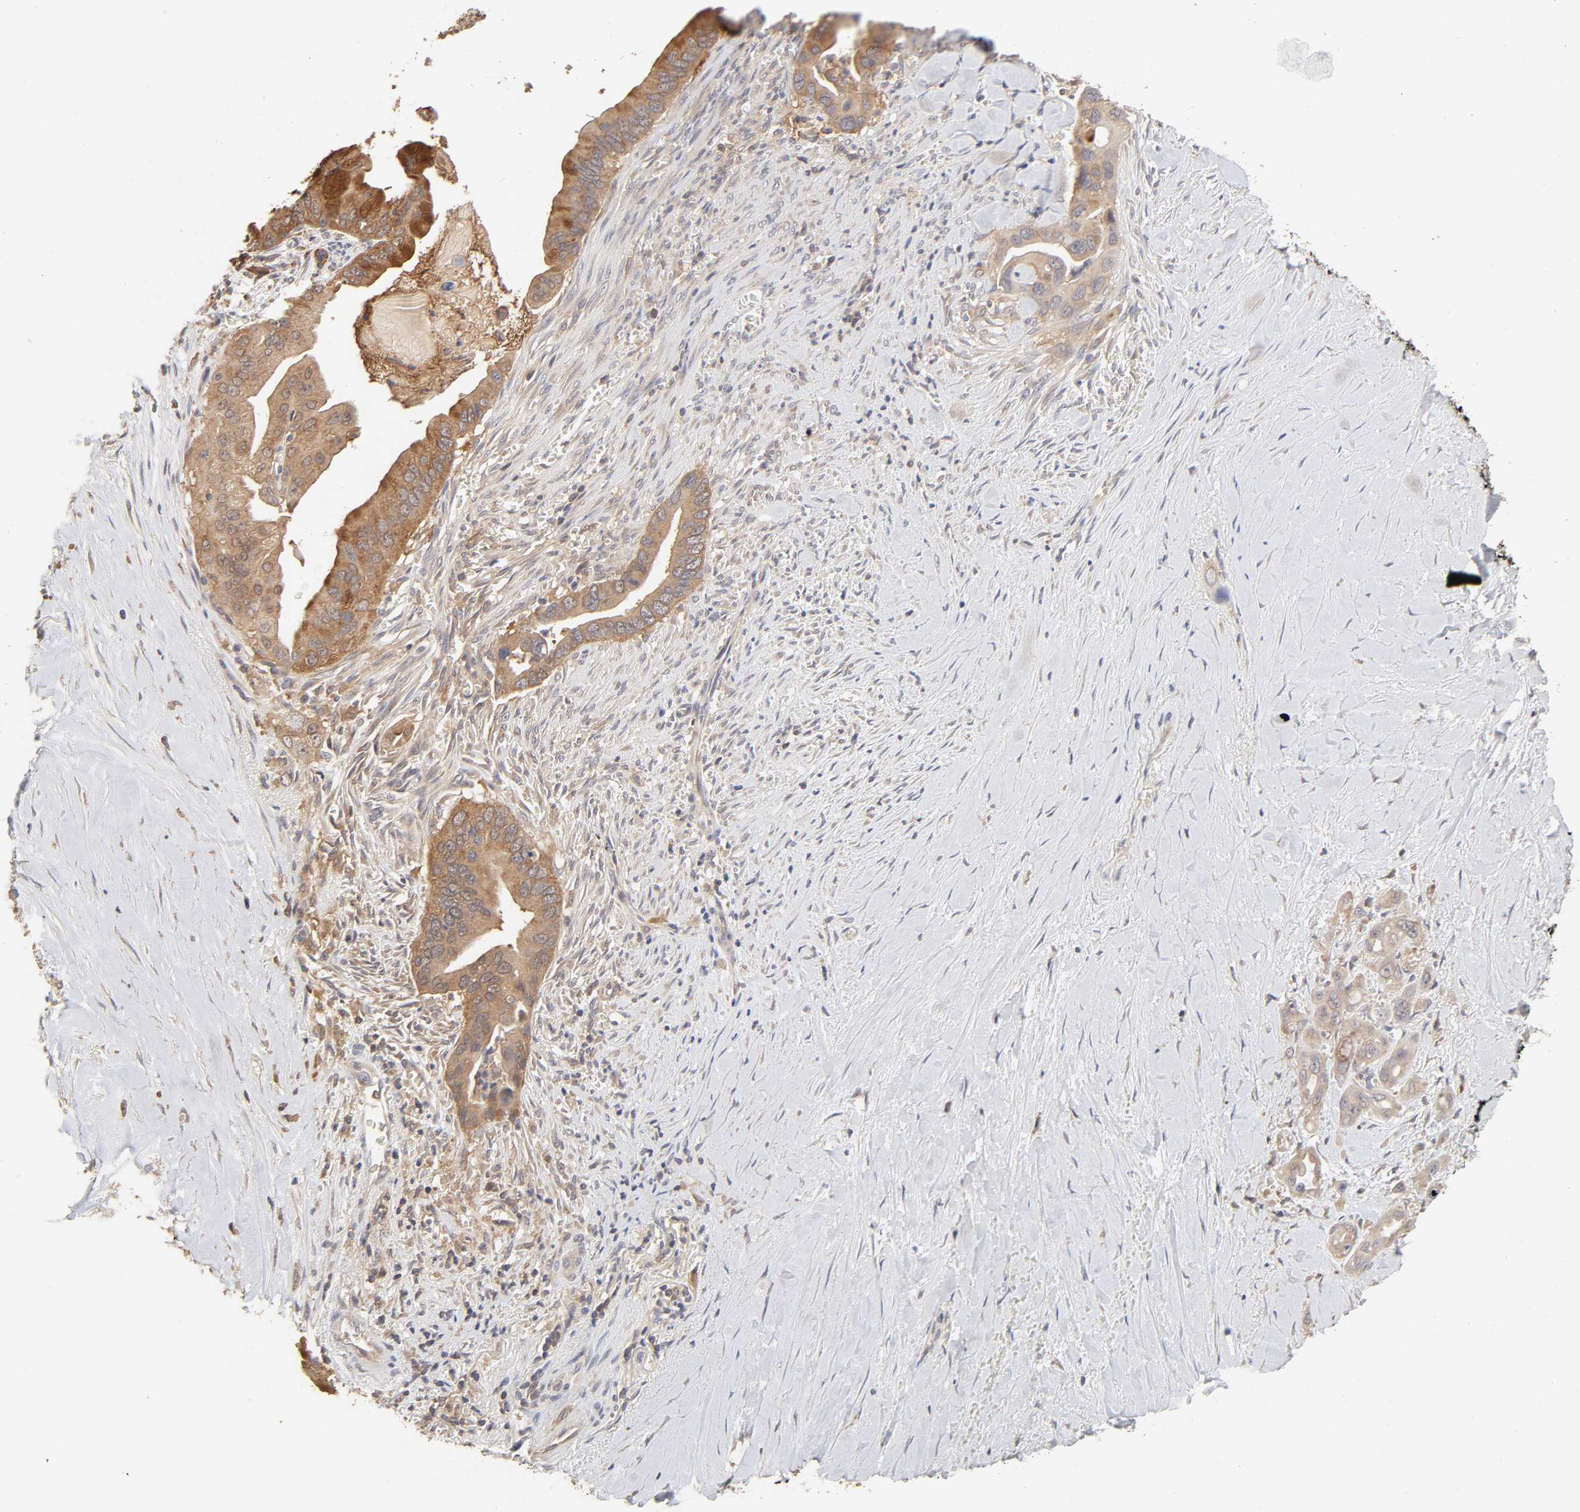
{"staining": {"intensity": "moderate", "quantity": ">75%", "location": "cytoplasmic/membranous"}, "tissue": "pancreatic cancer", "cell_type": "Tumor cells", "image_type": "cancer", "snomed": [{"axis": "morphology", "description": "Adenocarcinoma, NOS"}, {"axis": "topography", "description": "Pancreas"}], "caption": "Protein staining displays moderate cytoplasmic/membranous expression in about >75% of tumor cells in pancreatic cancer. (DAB IHC with brightfield microscopy, high magnification).", "gene": "AP1G2", "patient": {"sex": "male", "age": 59}}